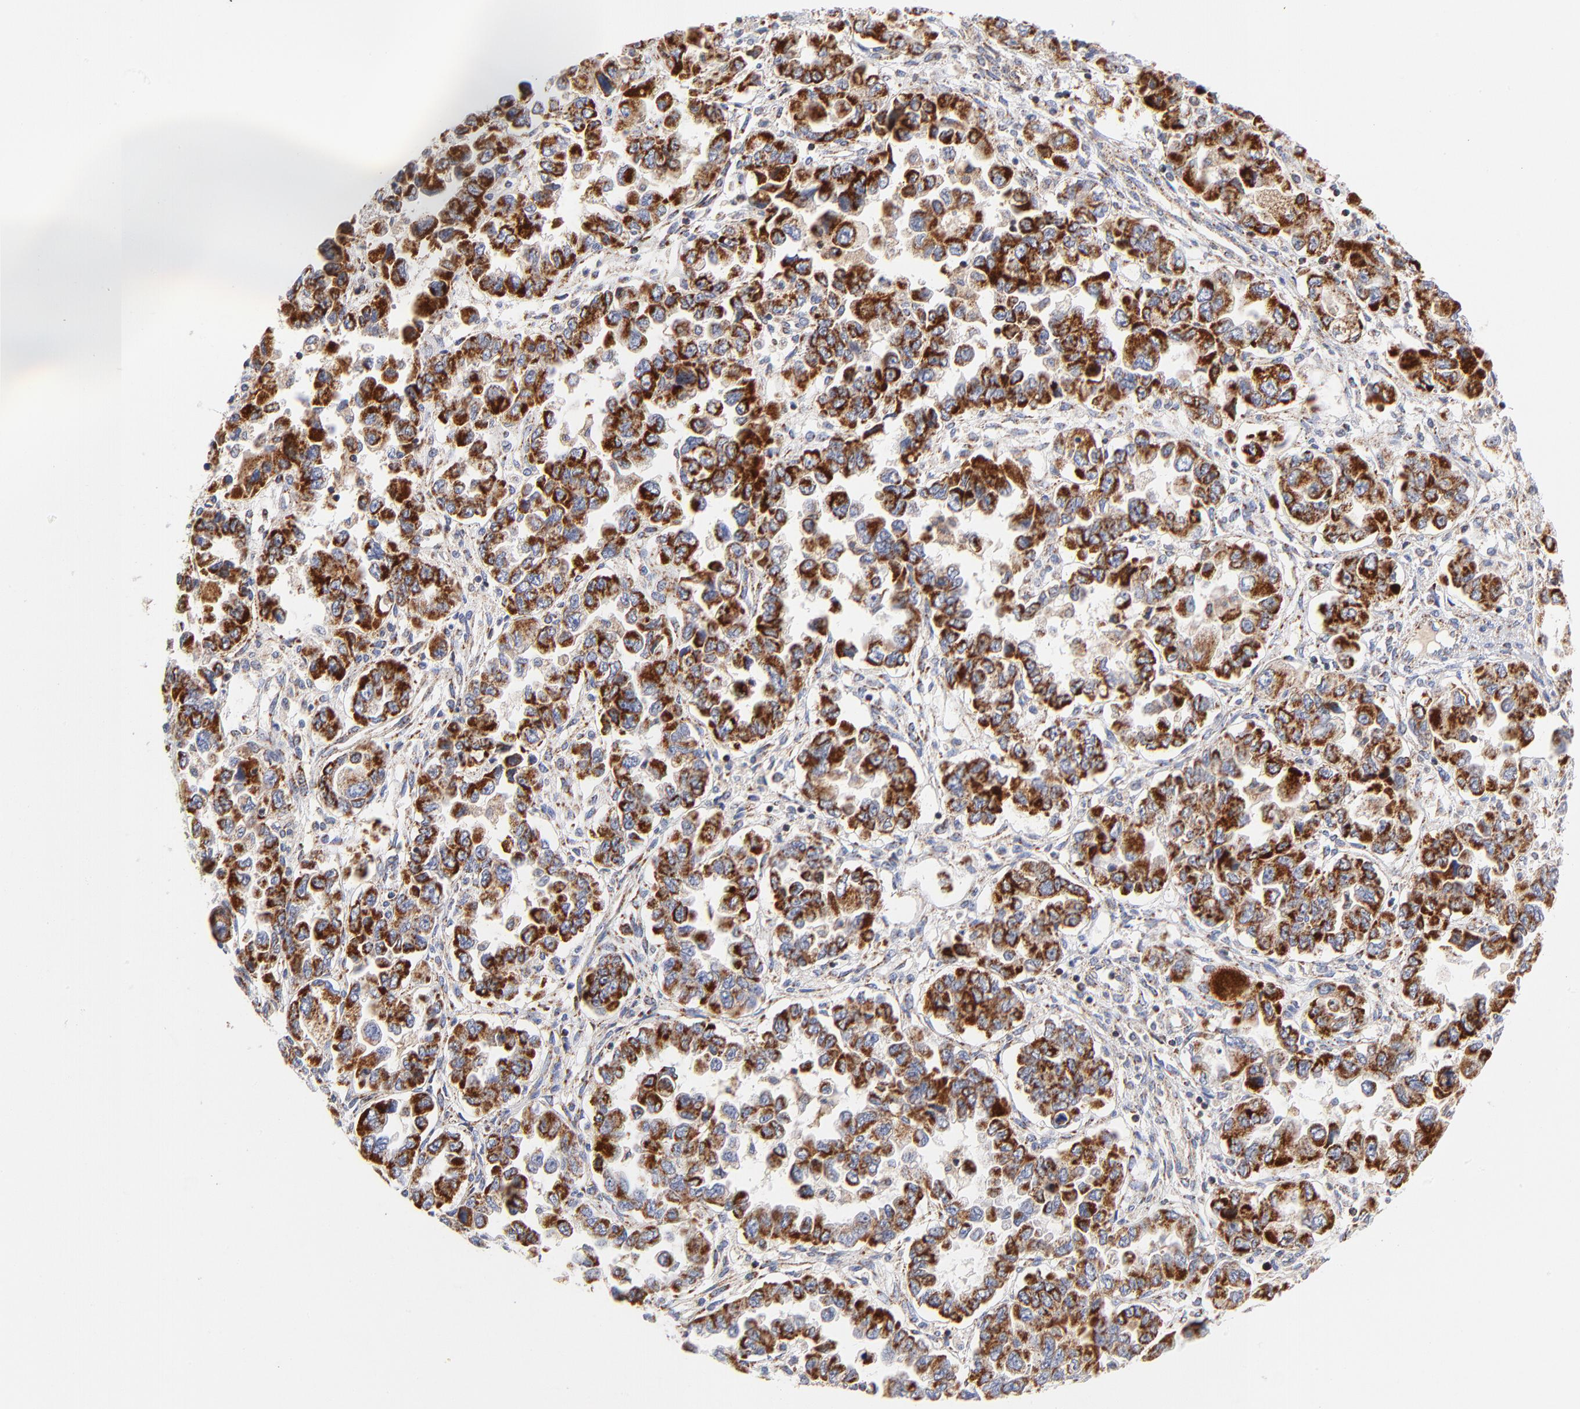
{"staining": {"intensity": "strong", "quantity": ">75%", "location": "cytoplasmic/membranous"}, "tissue": "ovarian cancer", "cell_type": "Tumor cells", "image_type": "cancer", "snomed": [{"axis": "morphology", "description": "Cystadenocarcinoma, serous, NOS"}, {"axis": "topography", "description": "Ovary"}], "caption": "Immunohistochemical staining of human serous cystadenocarcinoma (ovarian) exhibits high levels of strong cytoplasmic/membranous protein expression in about >75% of tumor cells.", "gene": "DLAT", "patient": {"sex": "female", "age": 84}}